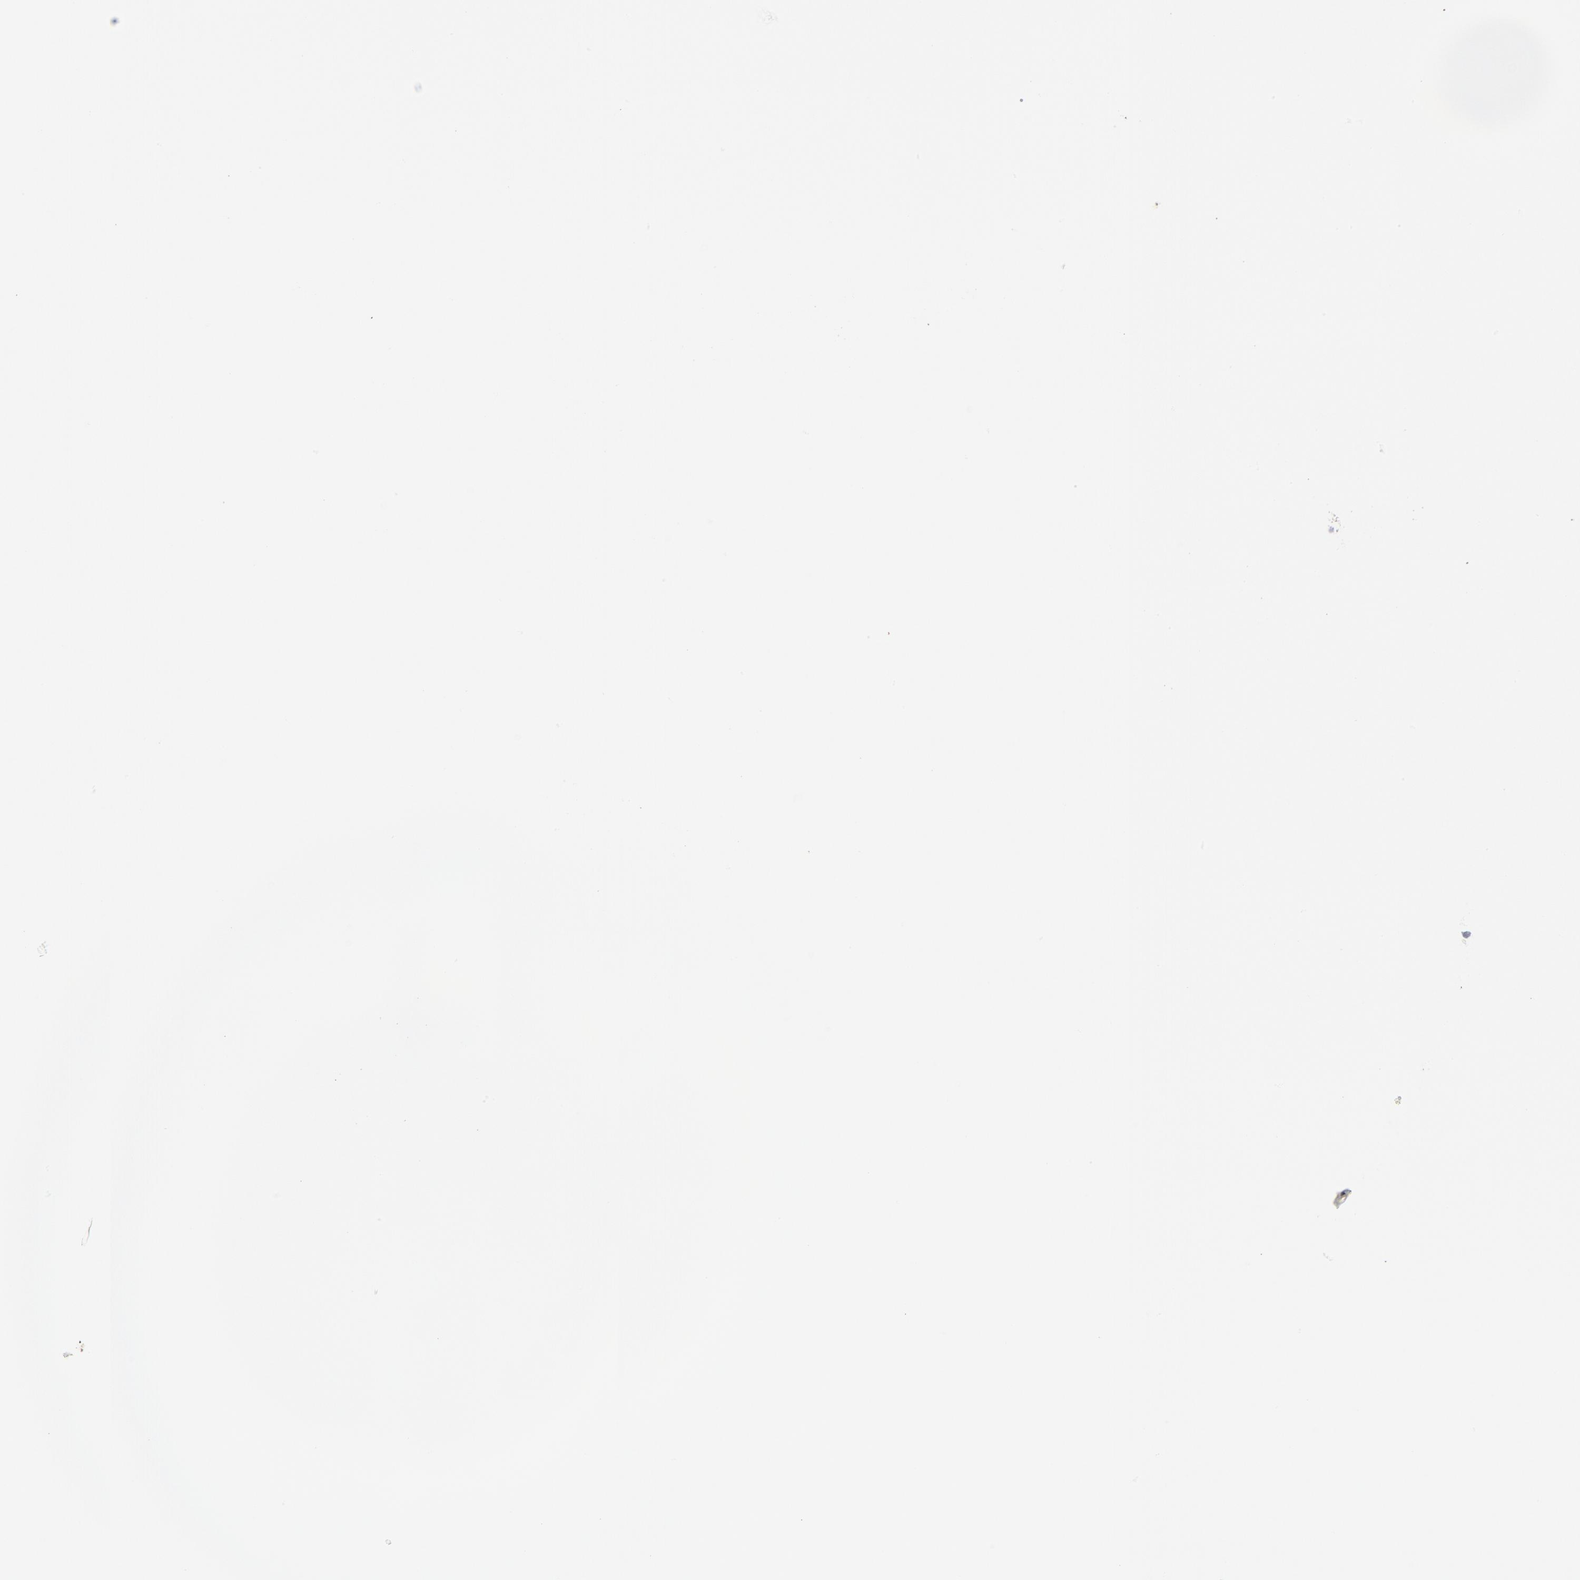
{"staining": {"intensity": "moderate", "quantity": "<25%", "location": "nuclear"}, "tissue": "prostate cancer", "cell_type": "Tumor cells", "image_type": "cancer", "snomed": [{"axis": "morphology", "description": "Adenocarcinoma, High grade"}, {"axis": "topography", "description": "Prostate"}], "caption": "IHC (DAB) staining of human prostate adenocarcinoma (high-grade) demonstrates moderate nuclear protein positivity in about <25% of tumor cells.", "gene": "ELF3", "patient": {"sex": "male", "age": 85}}